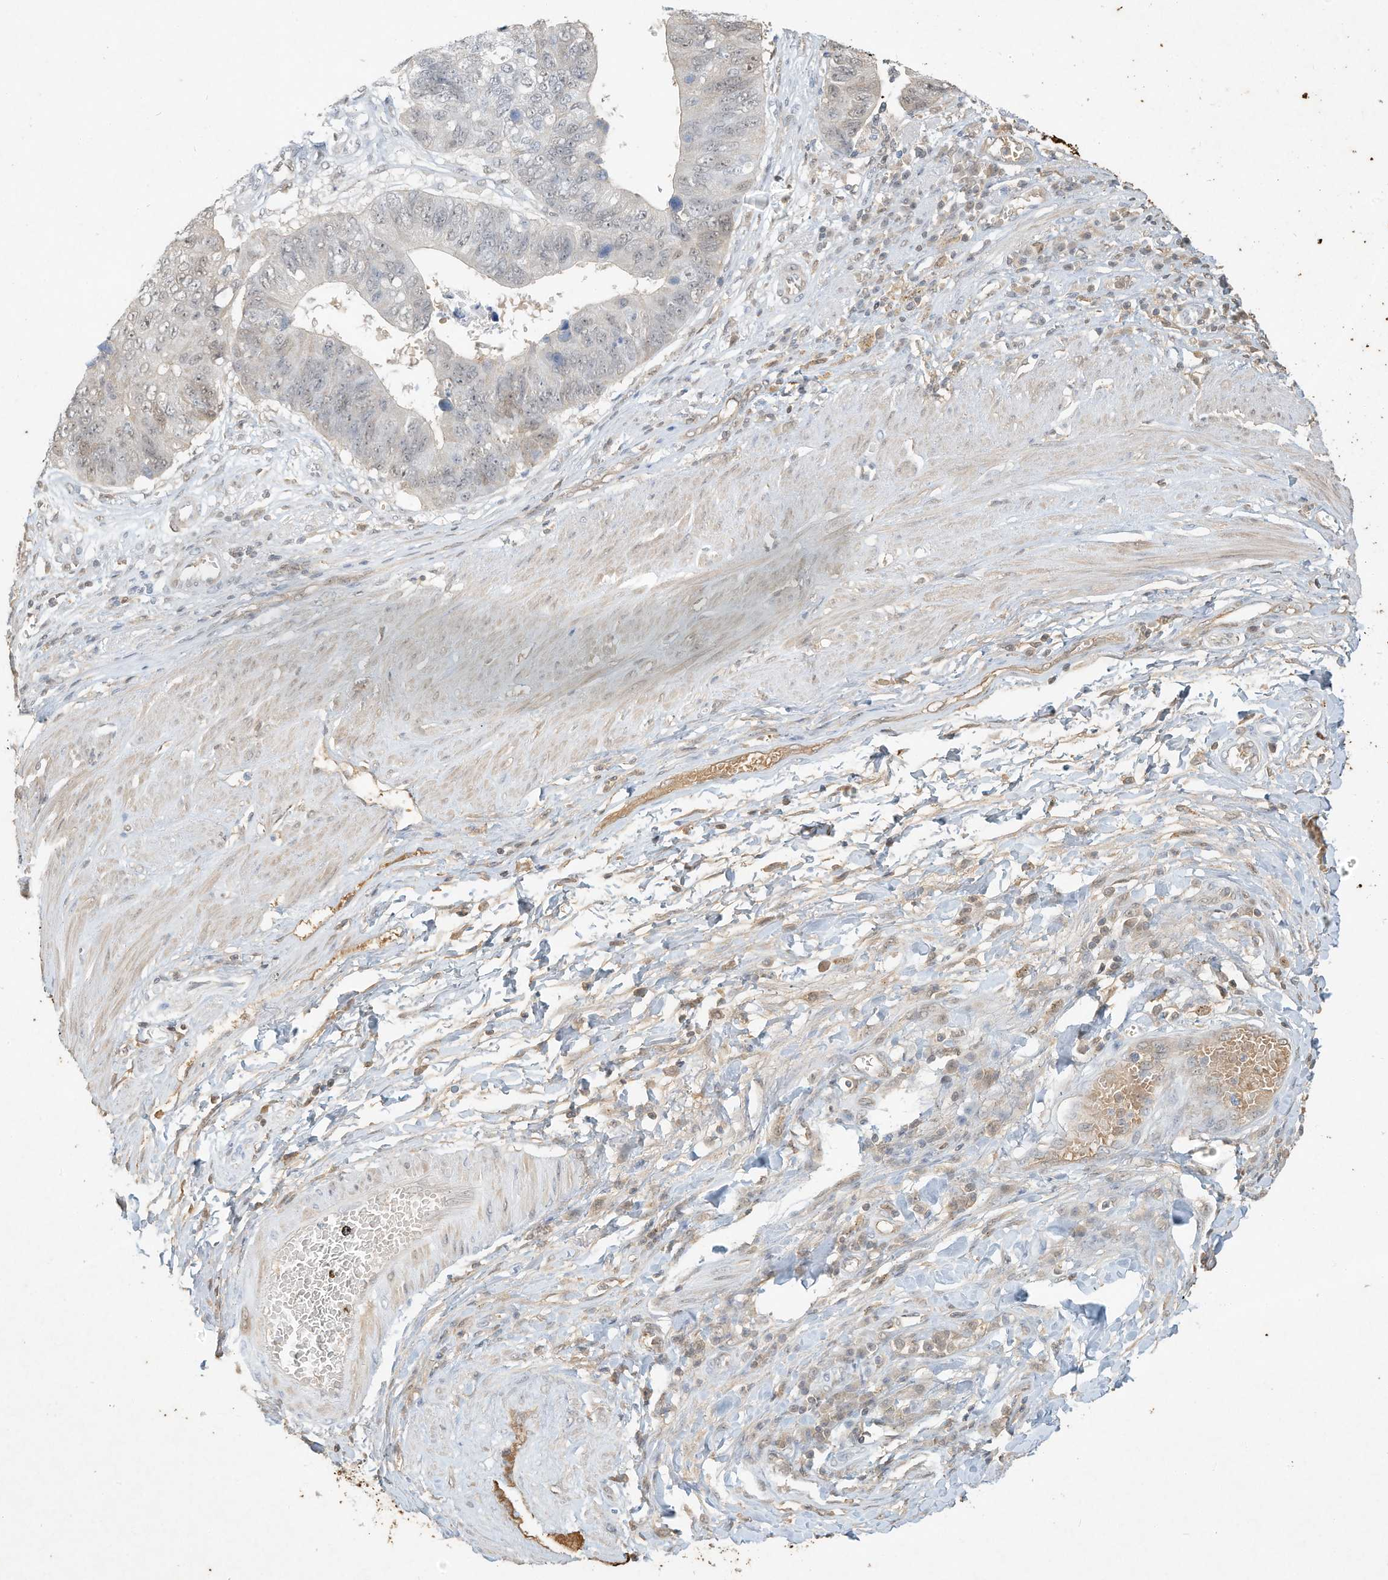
{"staining": {"intensity": "moderate", "quantity": "25%-75%", "location": "cytoplasmic/membranous,nuclear"}, "tissue": "stomach cancer", "cell_type": "Tumor cells", "image_type": "cancer", "snomed": [{"axis": "morphology", "description": "Adenocarcinoma, NOS"}, {"axis": "topography", "description": "Stomach"}], "caption": "Human stomach cancer stained with a protein marker displays moderate staining in tumor cells.", "gene": "PGC", "patient": {"sex": "male", "age": 59}}